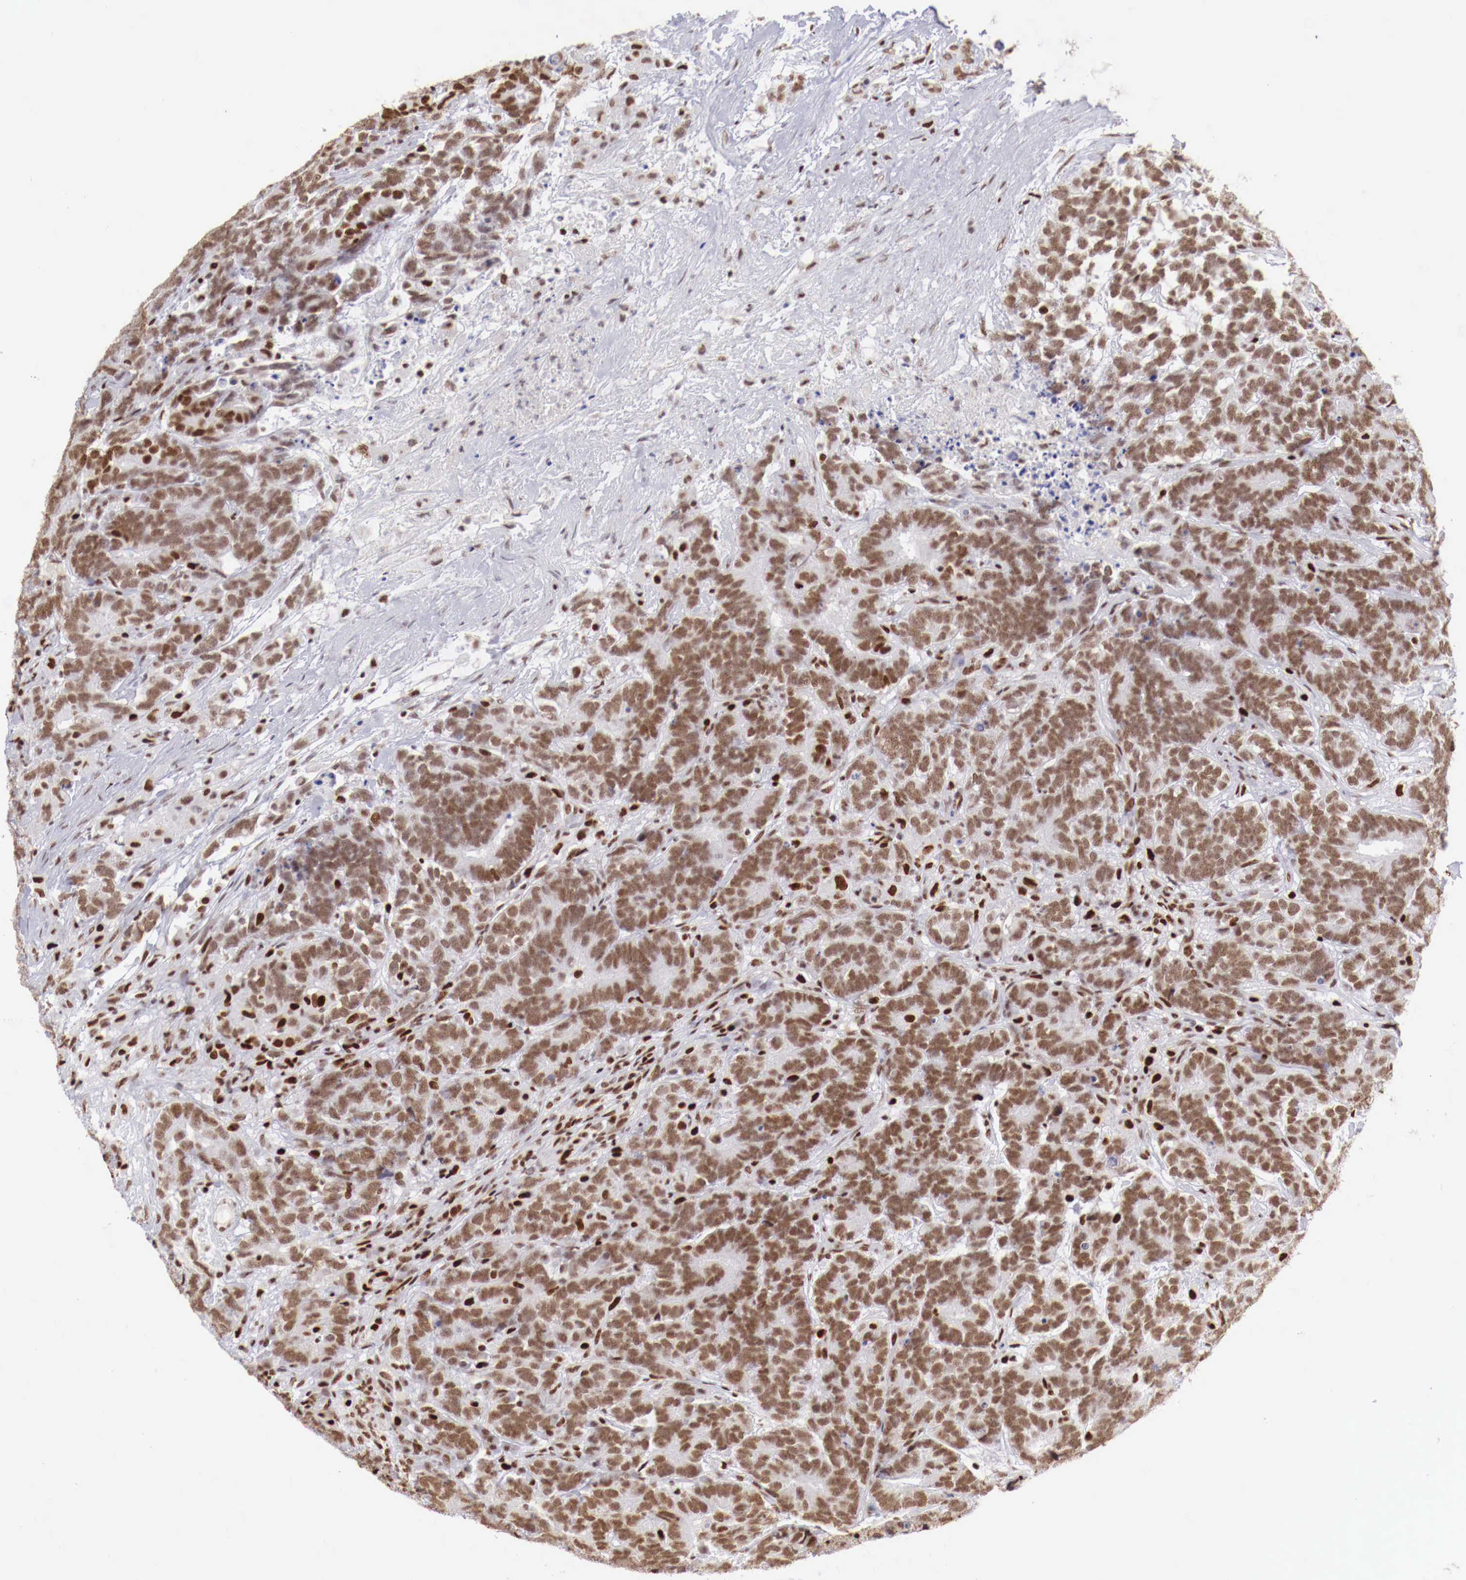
{"staining": {"intensity": "moderate", "quantity": ">75%", "location": "nuclear"}, "tissue": "testis cancer", "cell_type": "Tumor cells", "image_type": "cancer", "snomed": [{"axis": "morphology", "description": "Carcinoma, Embryonal, NOS"}, {"axis": "topography", "description": "Testis"}], "caption": "Testis embryonal carcinoma tissue displays moderate nuclear positivity in approximately >75% of tumor cells, visualized by immunohistochemistry.", "gene": "MAX", "patient": {"sex": "male", "age": 26}}